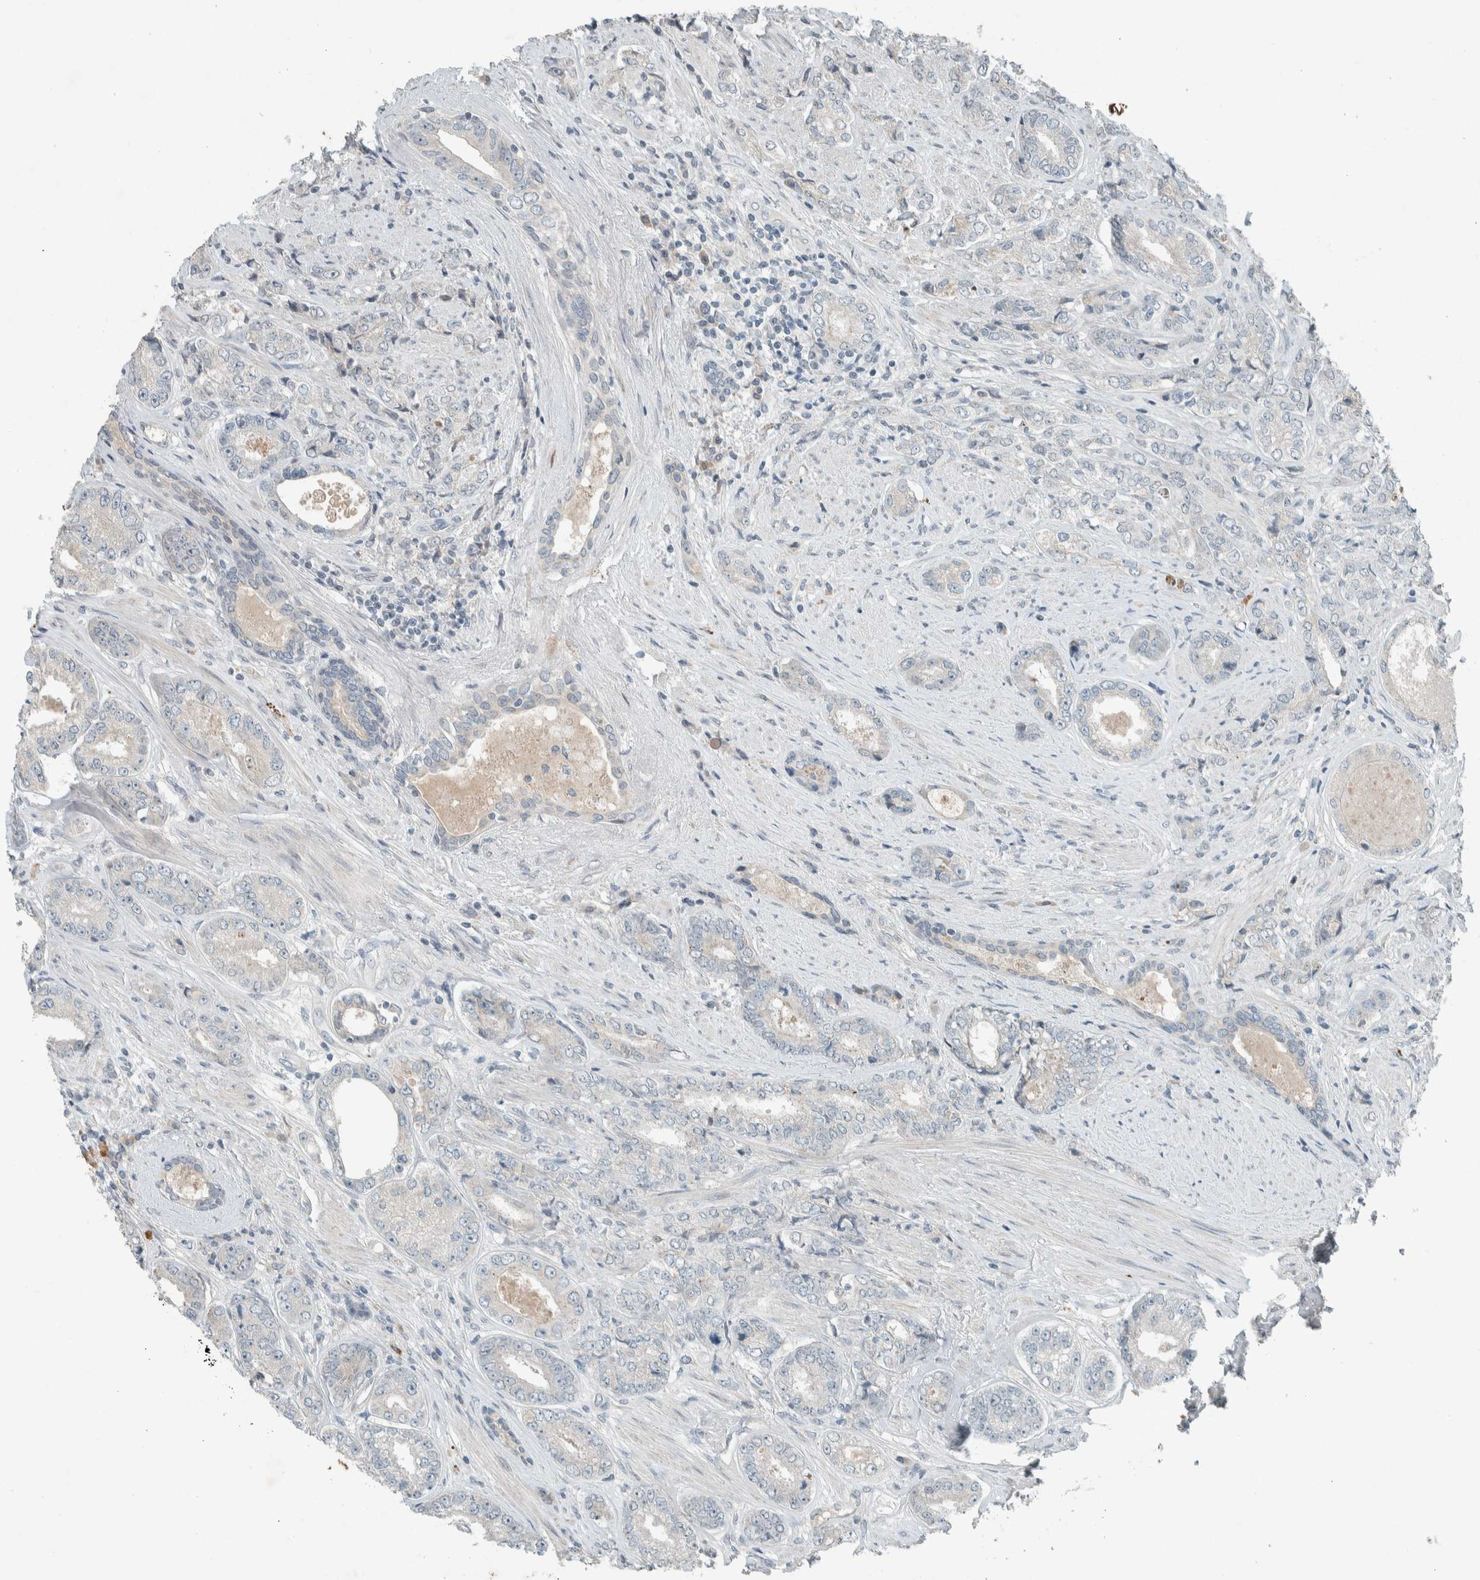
{"staining": {"intensity": "negative", "quantity": "none", "location": "none"}, "tissue": "prostate cancer", "cell_type": "Tumor cells", "image_type": "cancer", "snomed": [{"axis": "morphology", "description": "Adenocarcinoma, High grade"}, {"axis": "topography", "description": "Prostate"}], "caption": "This is a histopathology image of IHC staining of prostate cancer (adenocarcinoma (high-grade)), which shows no positivity in tumor cells.", "gene": "CERCAM", "patient": {"sex": "male", "age": 61}}